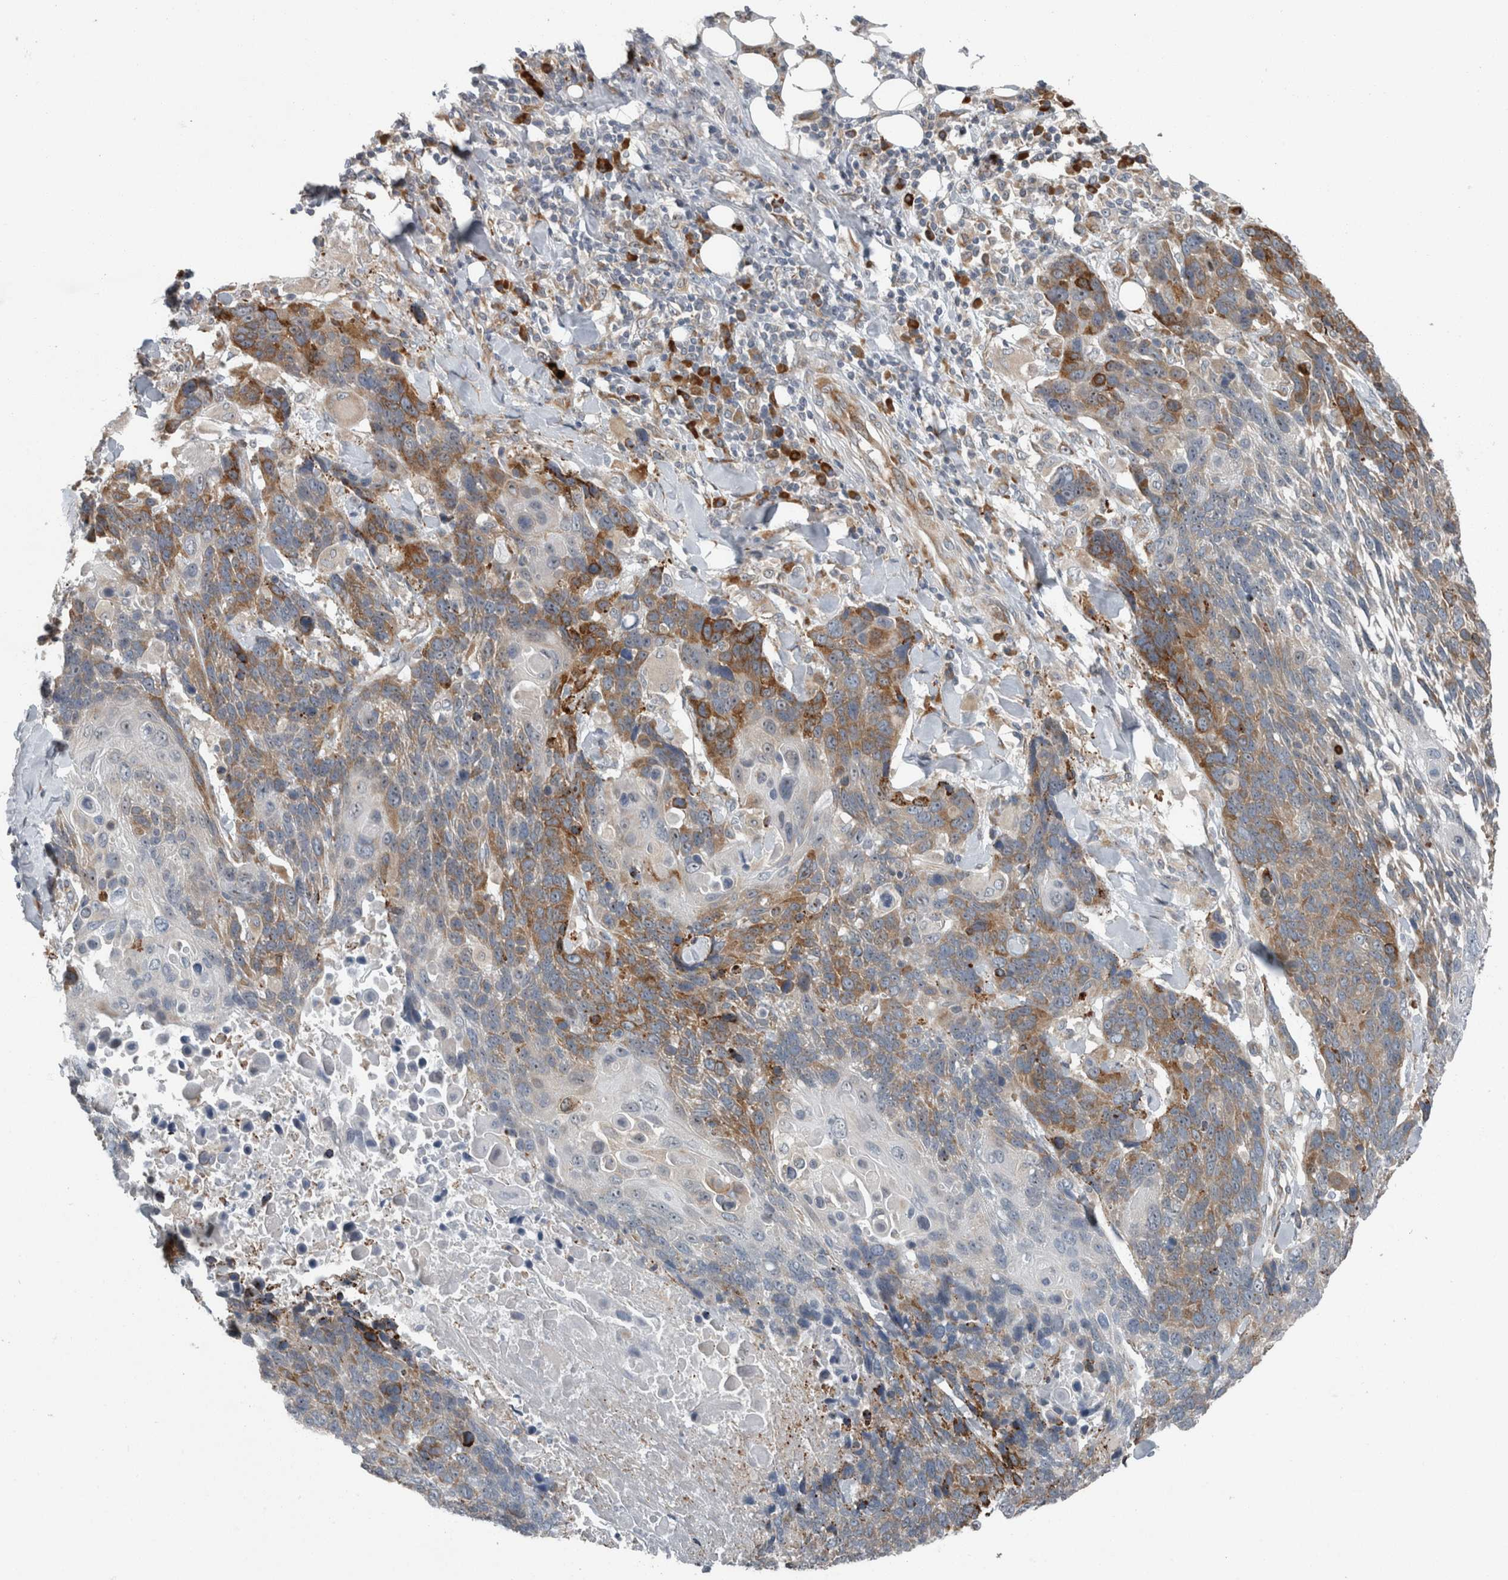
{"staining": {"intensity": "moderate", "quantity": "25%-75%", "location": "cytoplasmic/membranous"}, "tissue": "lung cancer", "cell_type": "Tumor cells", "image_type": "cancer", "snomed": [{"axis": "morphology", "description": "Squamous cell carcinoma, NOS"}, {"axis": "topography", "description": "Lung"}], "caption": "A micrograph of lung cancer stained for a protein displays moderate cytoplasmic/membranous brown staining in tumor cells. The staining was performed using DAB (3,3'-diaminobenzidine) to visualize the protein expression in brown, while the nuclei were stained in blue with hematoxylin (Magnification: 20x).", "gene": "USP25", "patient": {"sex": "male", "age": 66}}